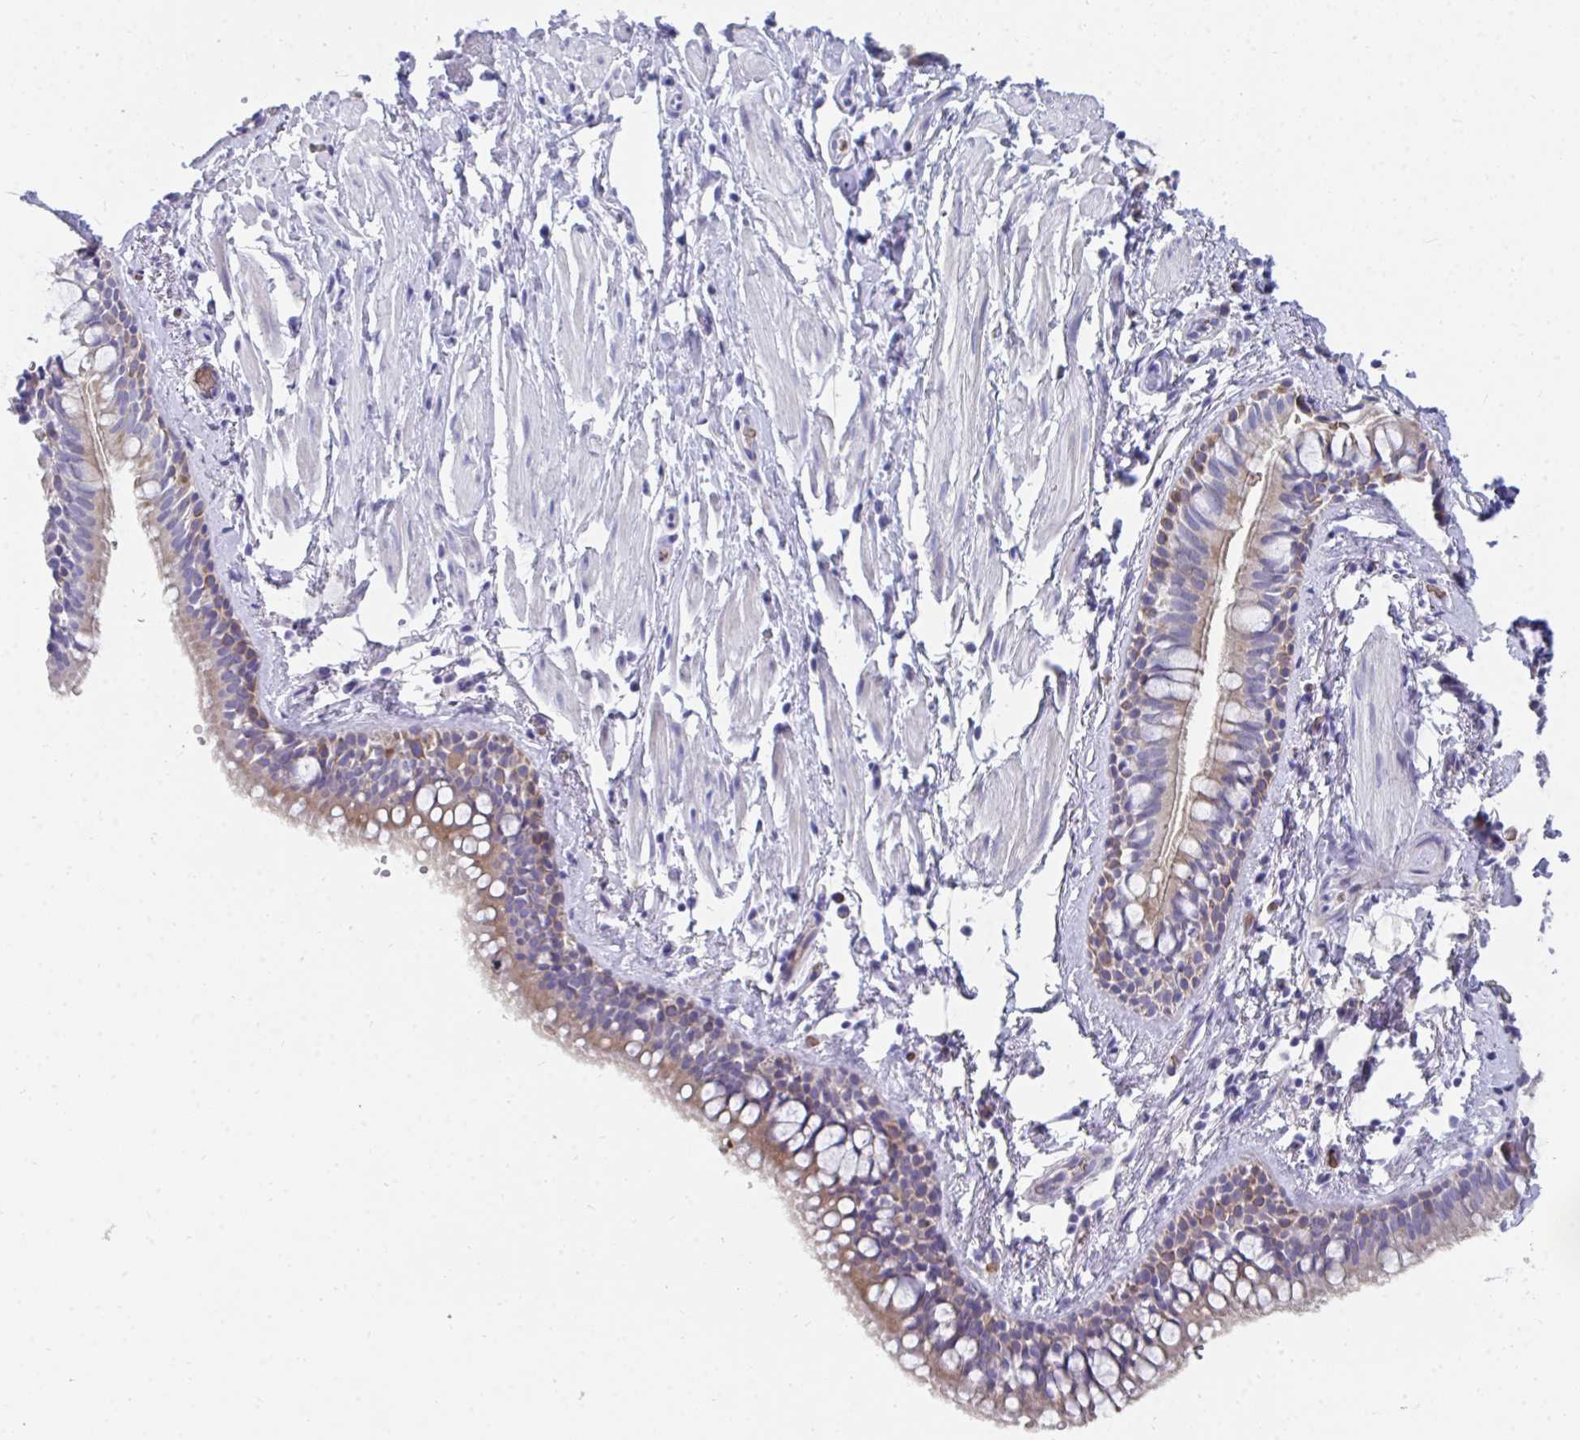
{"staining": {"intensity": "moderate", "quantity": "25%-75%", "location": "cytoplasmic/membranous"}, "tissue": "bronchus", "cell_type": "Respiratory epithelial cells", "image_type": "normal", "snomed": [{"axis": "morphology", "description": "Normal tissue, NOS"}, {"axis": "topography", "description": "Lymph node"}, {"axis": "topography", "description": "Cartilage tissue"}, {"axis": "topography", "description": "Bronchus"}], "caption": "Moderate cytoplasmic/membranous protein positivity is identified in approximately 25%-75% of respiratory epithelial cells in bronchus. Using DAB (3,3'-diaminobenzidine) (brown) and hematoxylin (blue) stains, captured at high magnification using brightfield microscopy.", "gene": "MROH2B", "patient": {"sex": "female", "age": 70}}